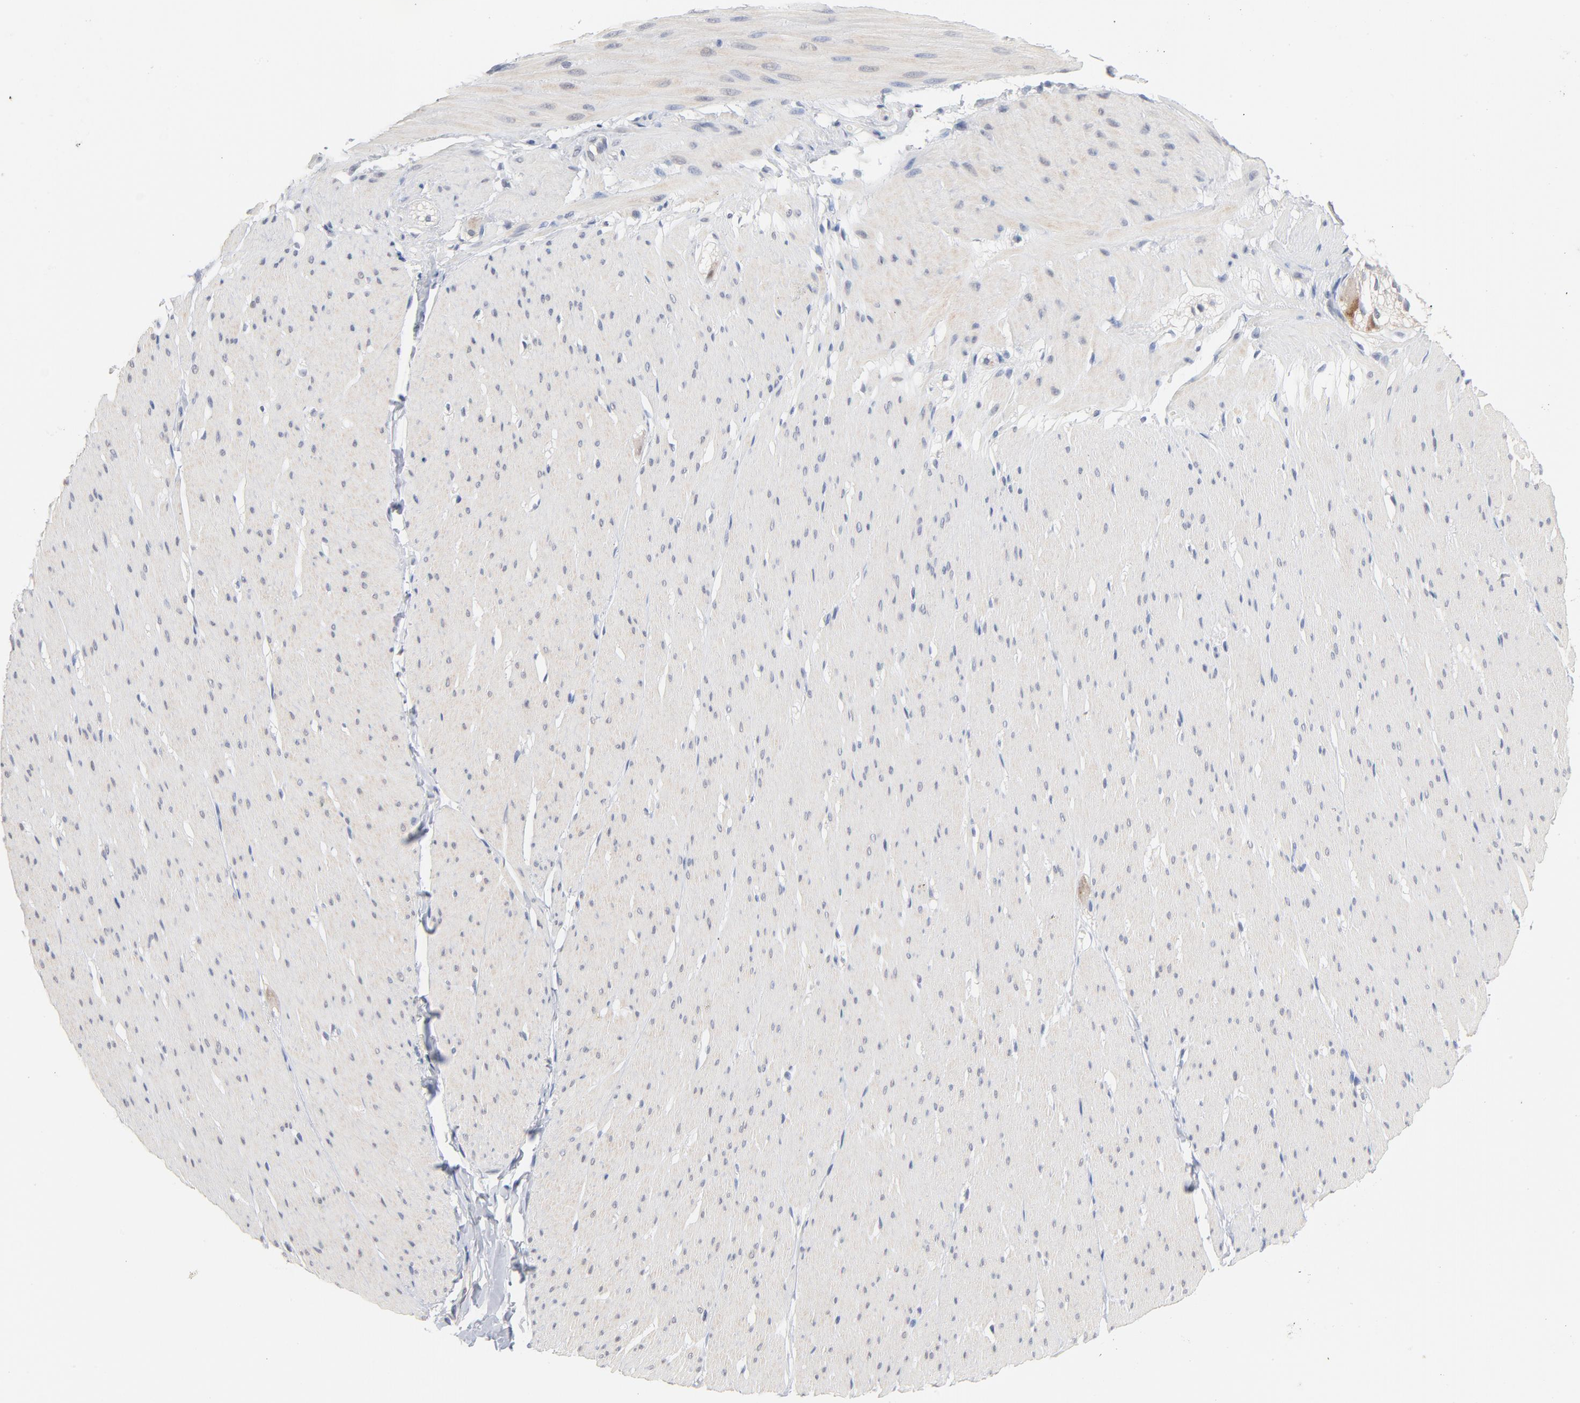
{"staining": {"intensity": "negative", "quantity": "none", "location": "none"}, "tissue": "smooth muscle", "cell_type": "Smooth muscle cells", "image_type": "normal", "snomed": [{"axis": "morphology", "description": "Normal tissue, NOS"}, {"axis": "topography", "description": "Smooth muscle"}, {"axis": "topography", "description": "Colon"}], "caption": "The micrograph demonstrates no significant staining in smooth muscle cells of smooth muscle. Brightfield microscopy of immunohistochemistry (IHC) stained with DAB (3,3'-diaminobenzidine) (brown) and hematoxylin (blue), captured at high magnification.", "gene": "UBL4A", "patient": {"sex": "male", "age": 67}}